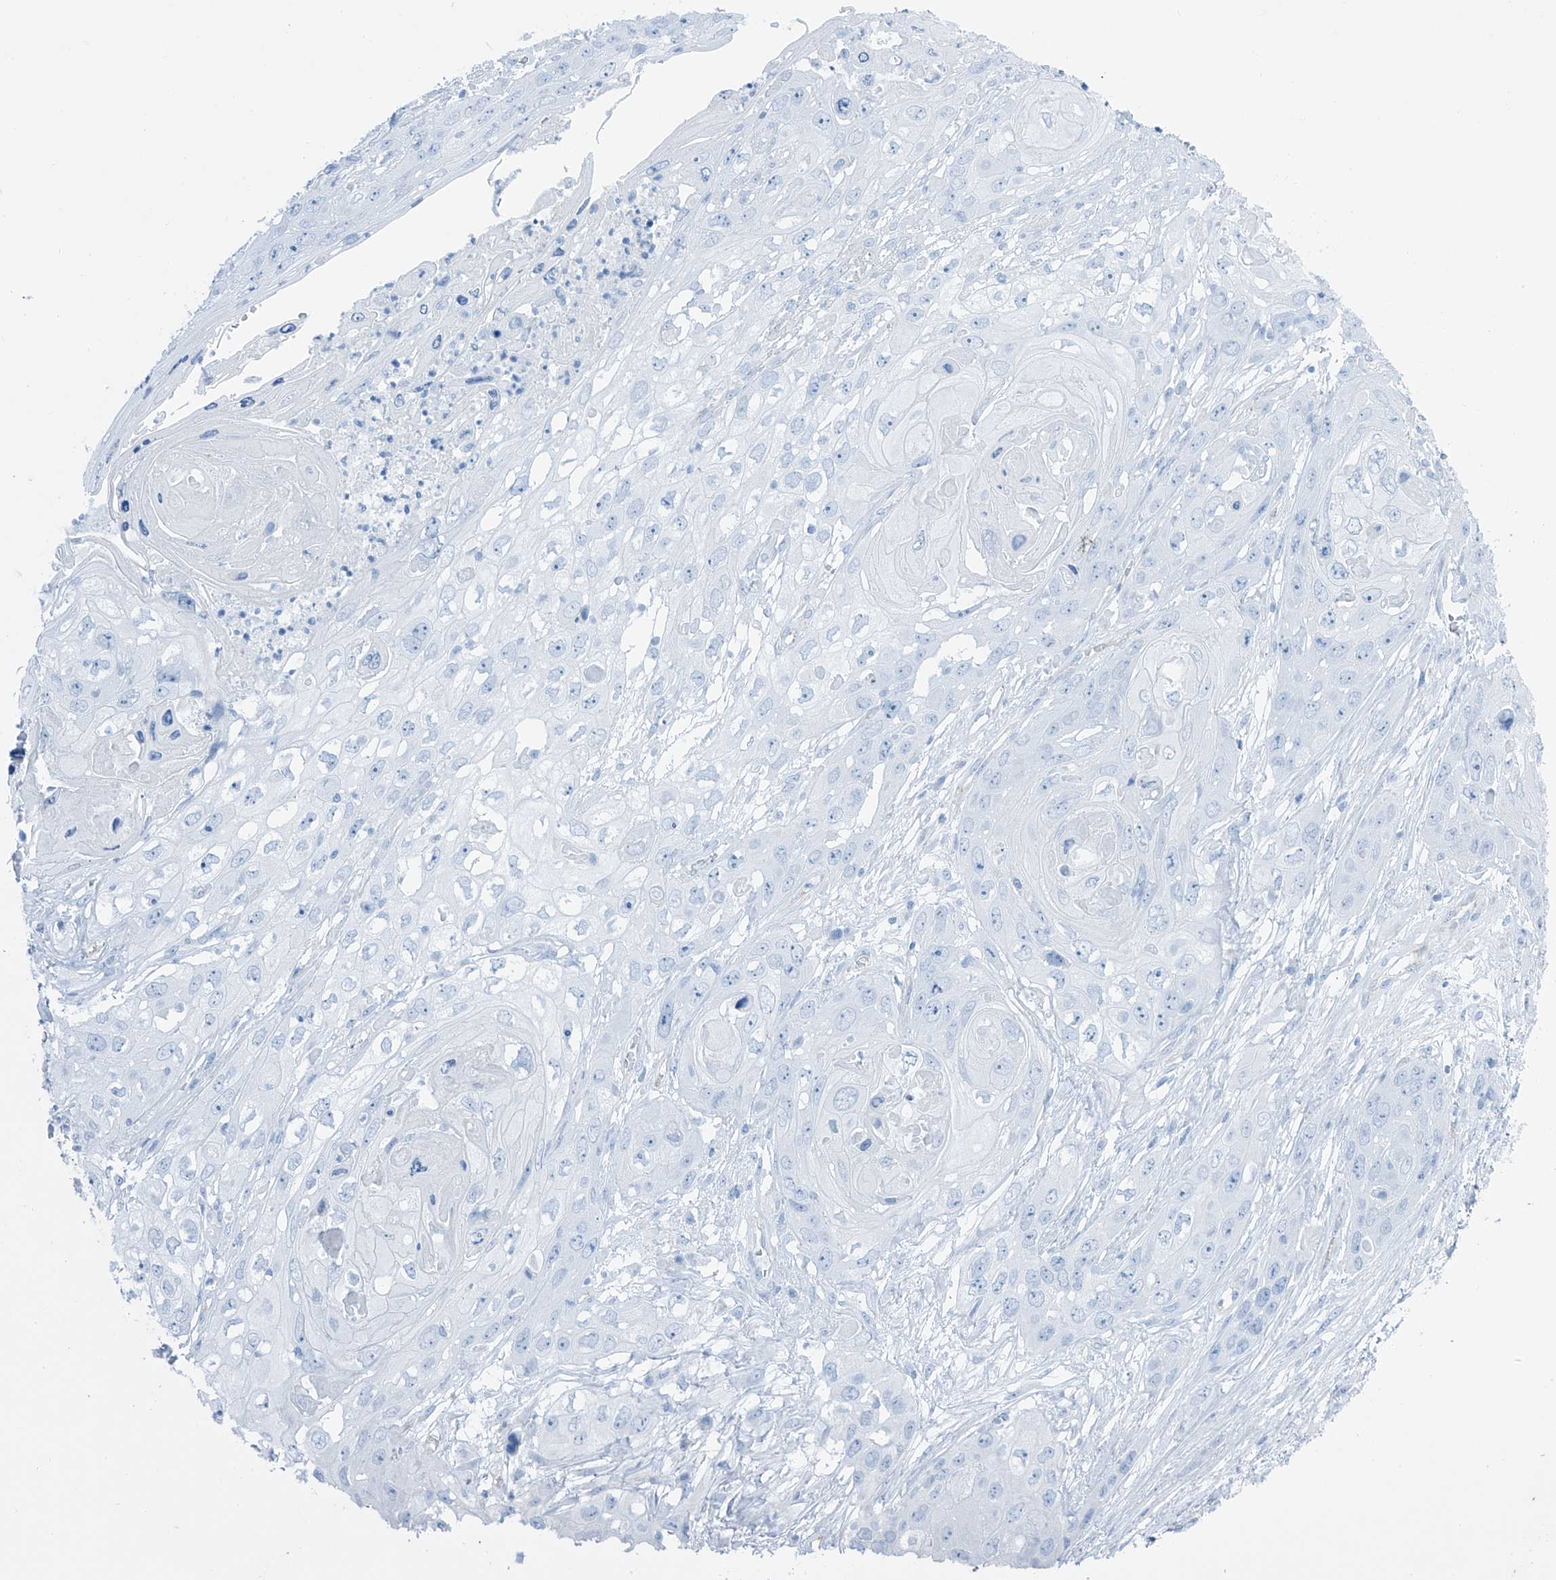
{"staining": {"intensity": "negative", "quantity": "none", "location": "none"}, "tissue": "skin cancer", "cell_type": "Tumor cells", "image_type": "cancer", "snomed": [{"axis": "morphology", "description": "Squamous cell carcinoma, NOS"}, {"axis": "topography", "description": "Skin"}], "caption": "The immunohistochemistry (IHC) photomicrograph has no significant expression in tumor cells of squamous cell carcinoma (skin) tissue. (DAB immunohistochemistry (IHC) with hematoxylin counter stain).", "gene": "MAGI1", "patient": {"sex": "male", "age": 55}}